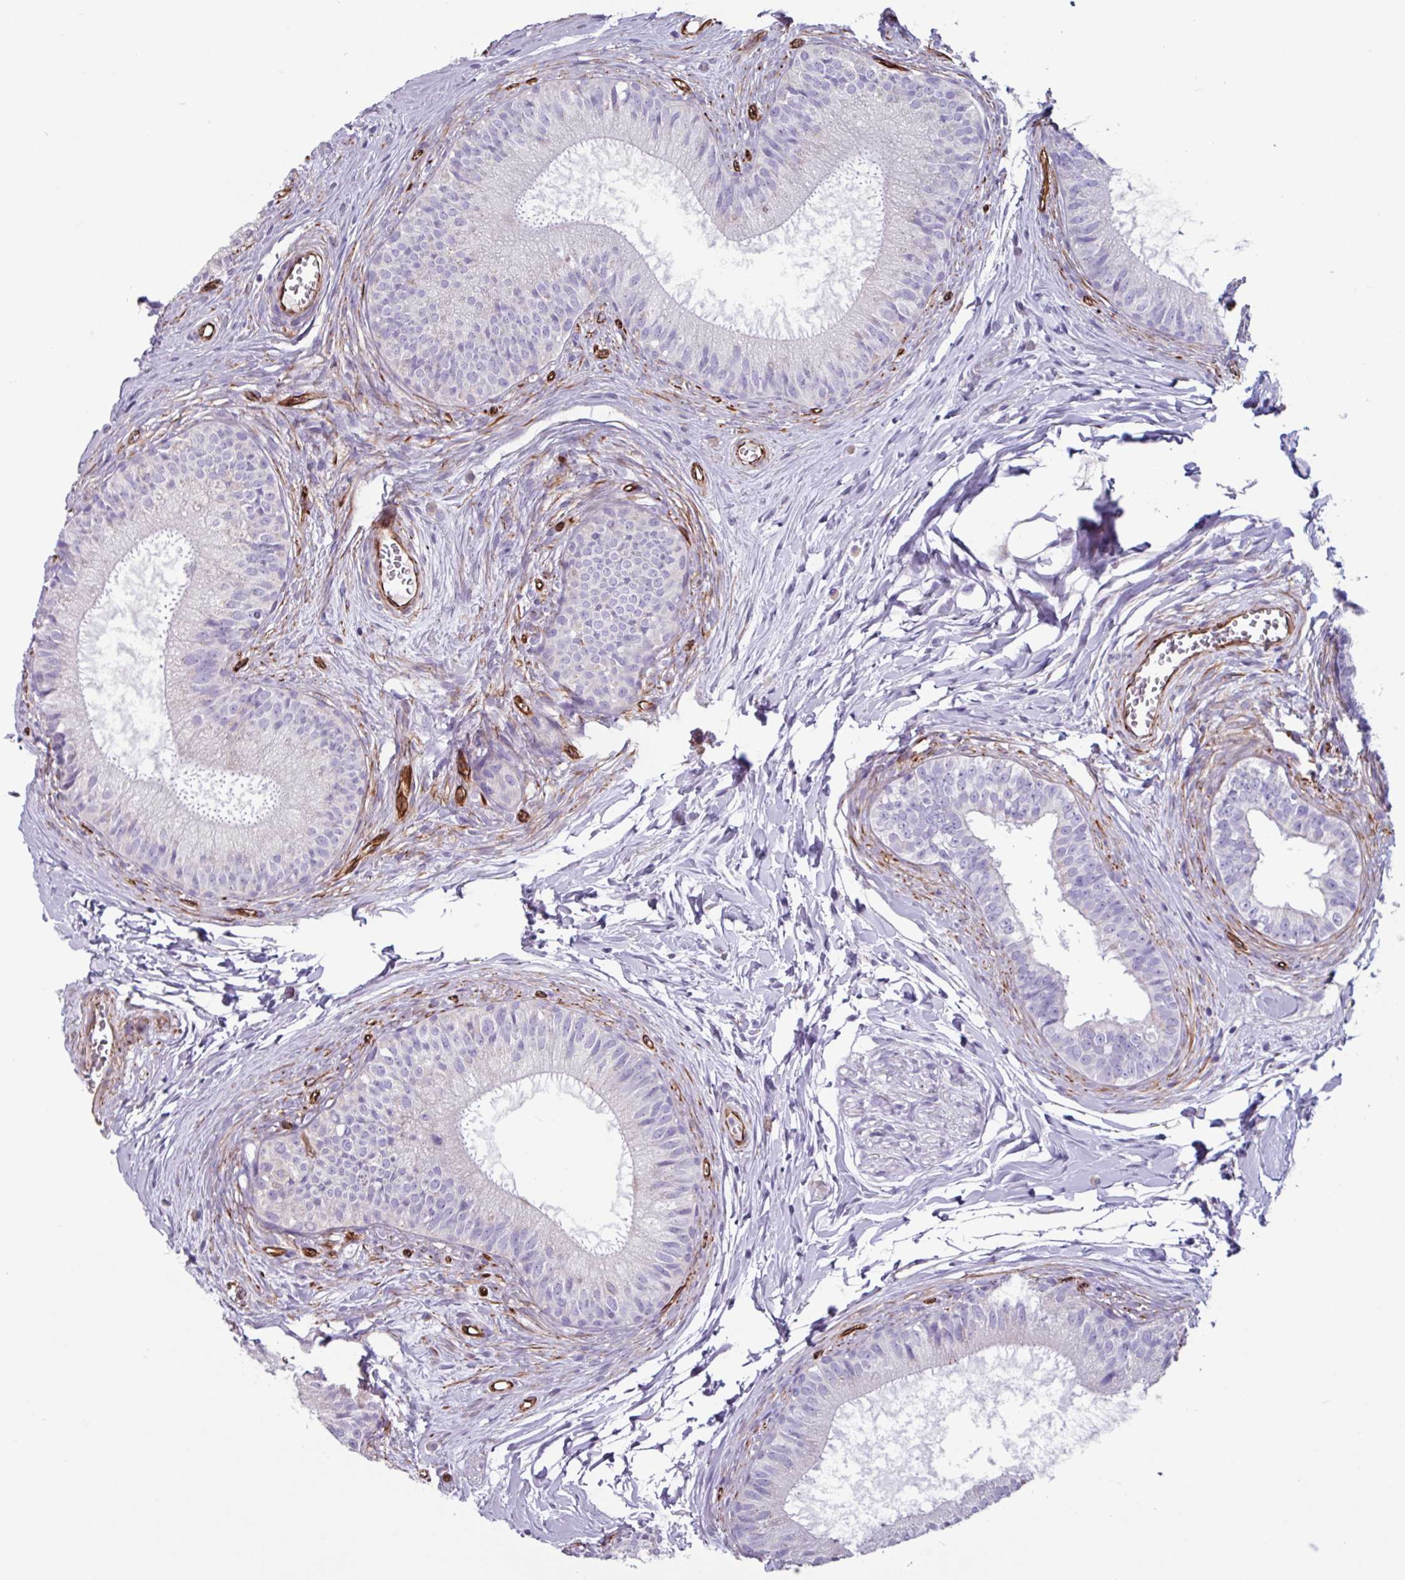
{"staining": {"intensity": "negative", "quantity": "none", "location": "none"}, "tissue": "epididymis", "cell_type": "Glandular cells", "image_type": "normal", "snomed": [{"axis": "morphology", "description": "Normal tissue, NOS"}, {"axis": "topography", "description": "Epididymis"}], "caption": "The photomicrograph displays no significant expression in glandular cells of epididymis. (DAB (3,3'-diaminobenzidine) IHC, high magnification).", "gene": "BTD", "patient": {"sex": "male", "age": 25}}